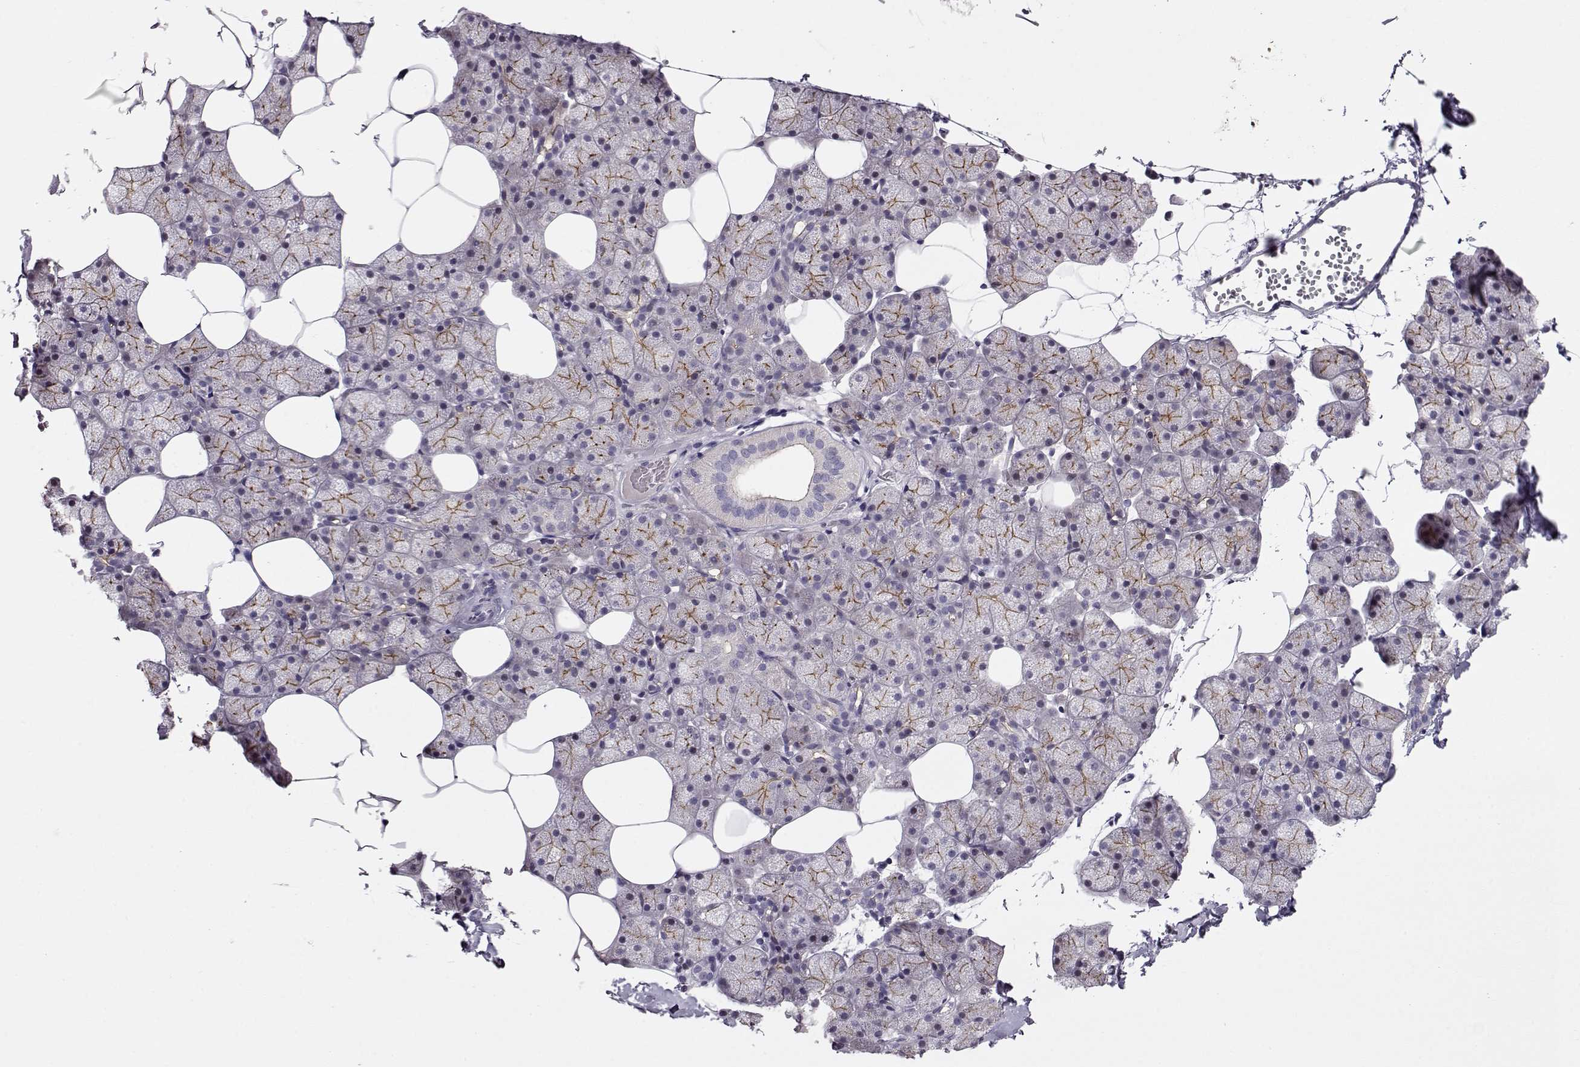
{"staining": {"intensity": "moderate", "quantity": "25%-75%", "location": "cytoplasmic/membranous"}, "tissue": "salivary gland", "cell_type": "Glandular cells", "image_type": "normal", "snomed": [{"axis": "morphology", "description": "Normal tissue, NOS"}, {"axis": "topography", "description": "Salivary gland"}], "caption": "The immunohistochemical stain highlights moderate cytoplasmic/membranous expression in glandular cells of unremarkable salivary gland. (Stains: DAB in brown, nuclei in blue, Microscopy: brightfield microscopy at high magnification).", "gene": "CRX", "patient": {"sex": "male", "age": 38}}